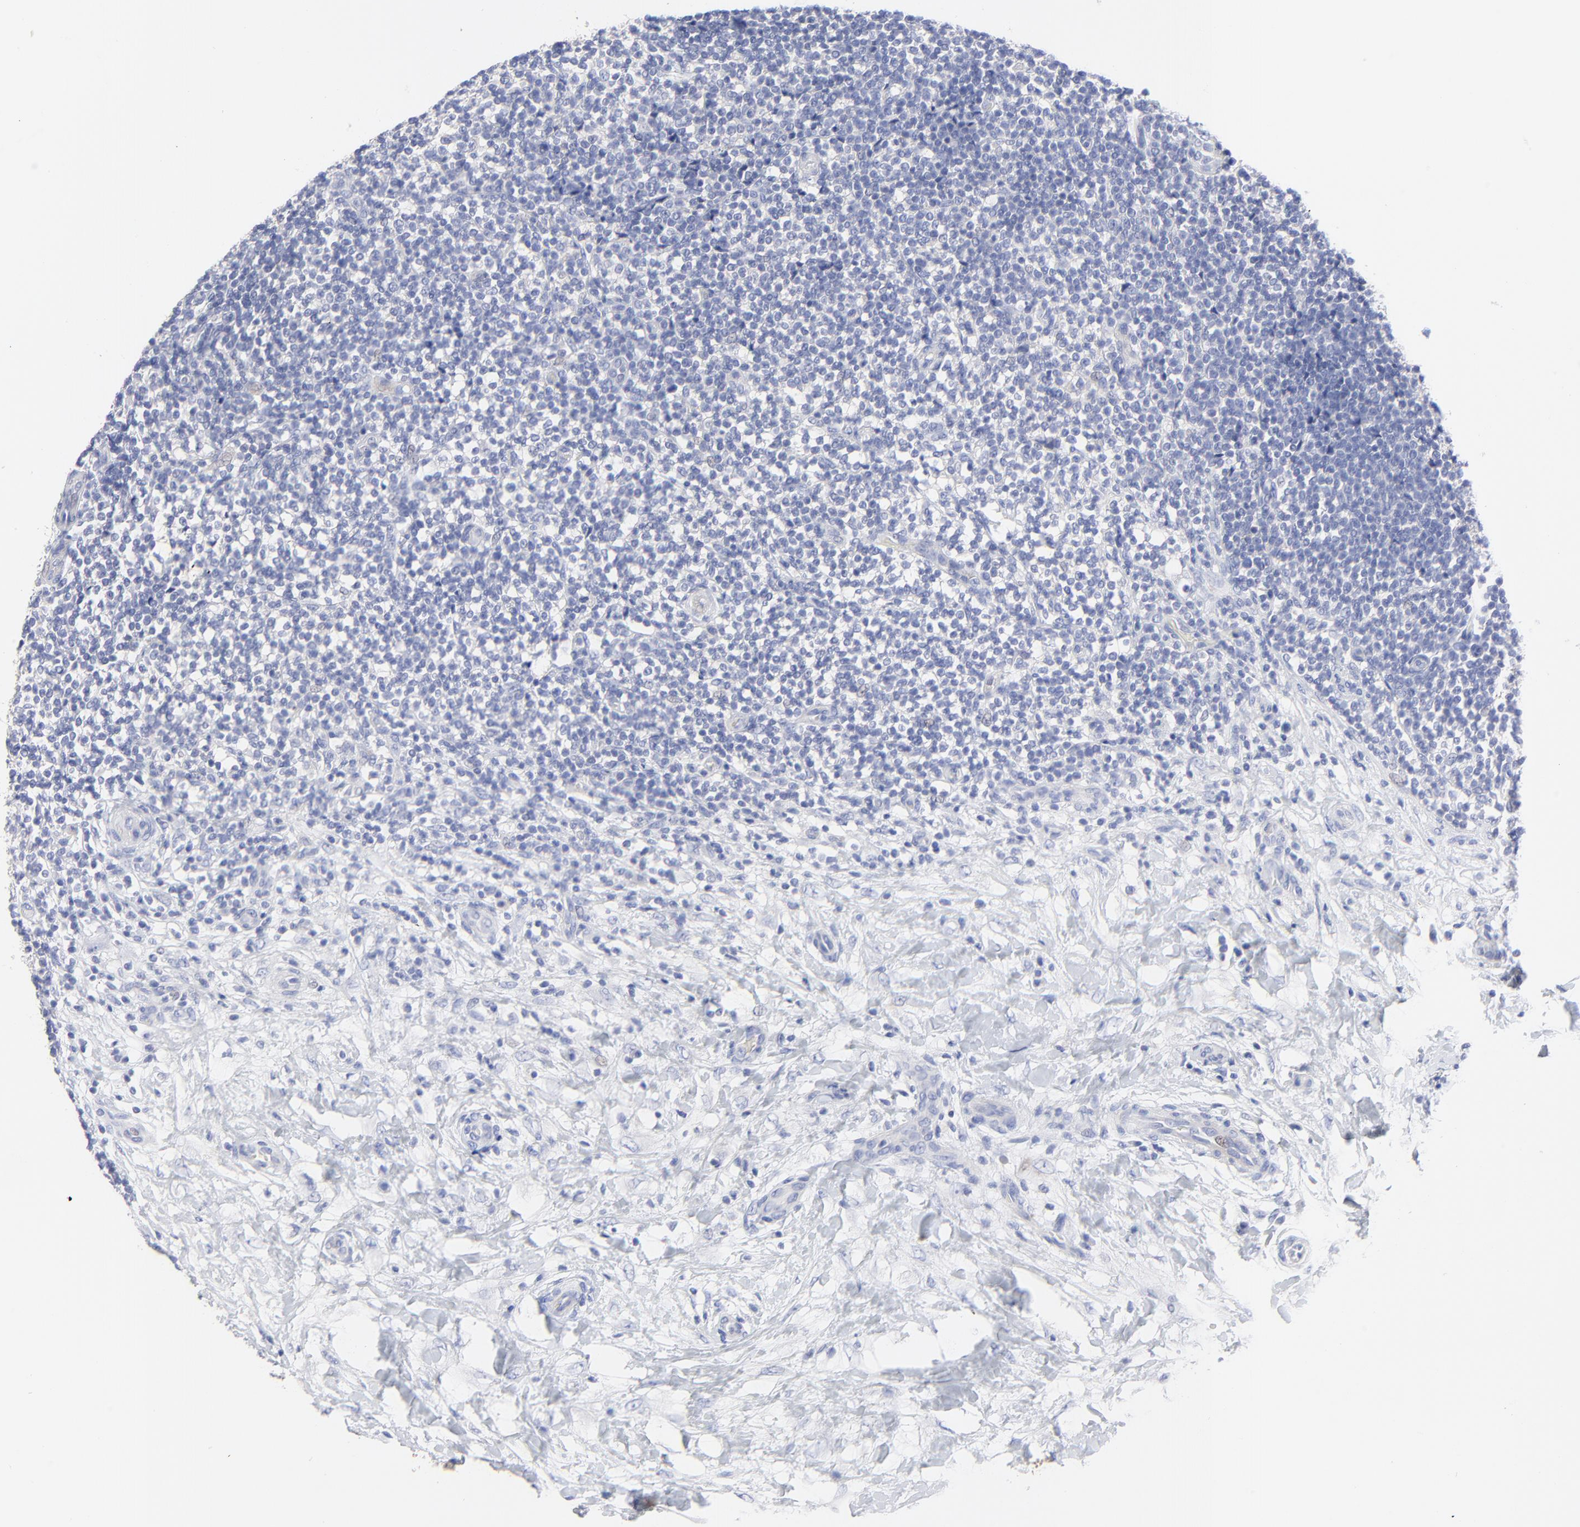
{"staining": {"intensity": "negative", "quantity": "none", "location": "none"}, "tissue": "lymphoma", "cell_type": "Tumor cells", "image_type": "cancer", "snomed": [{"axis": "morphology", "description": "Malignant lymphoma, non-Hodgkin's type, Low grade"}, {"axis": "topography", "description": "Lymph node"}], "caption": "A high-resolution photomicrograph shows IHC staining of lymphoma, which reveals no significant staining in tumor cells.", "gene": "PSD3", "patient": {"sex": "female", "age": 76}}